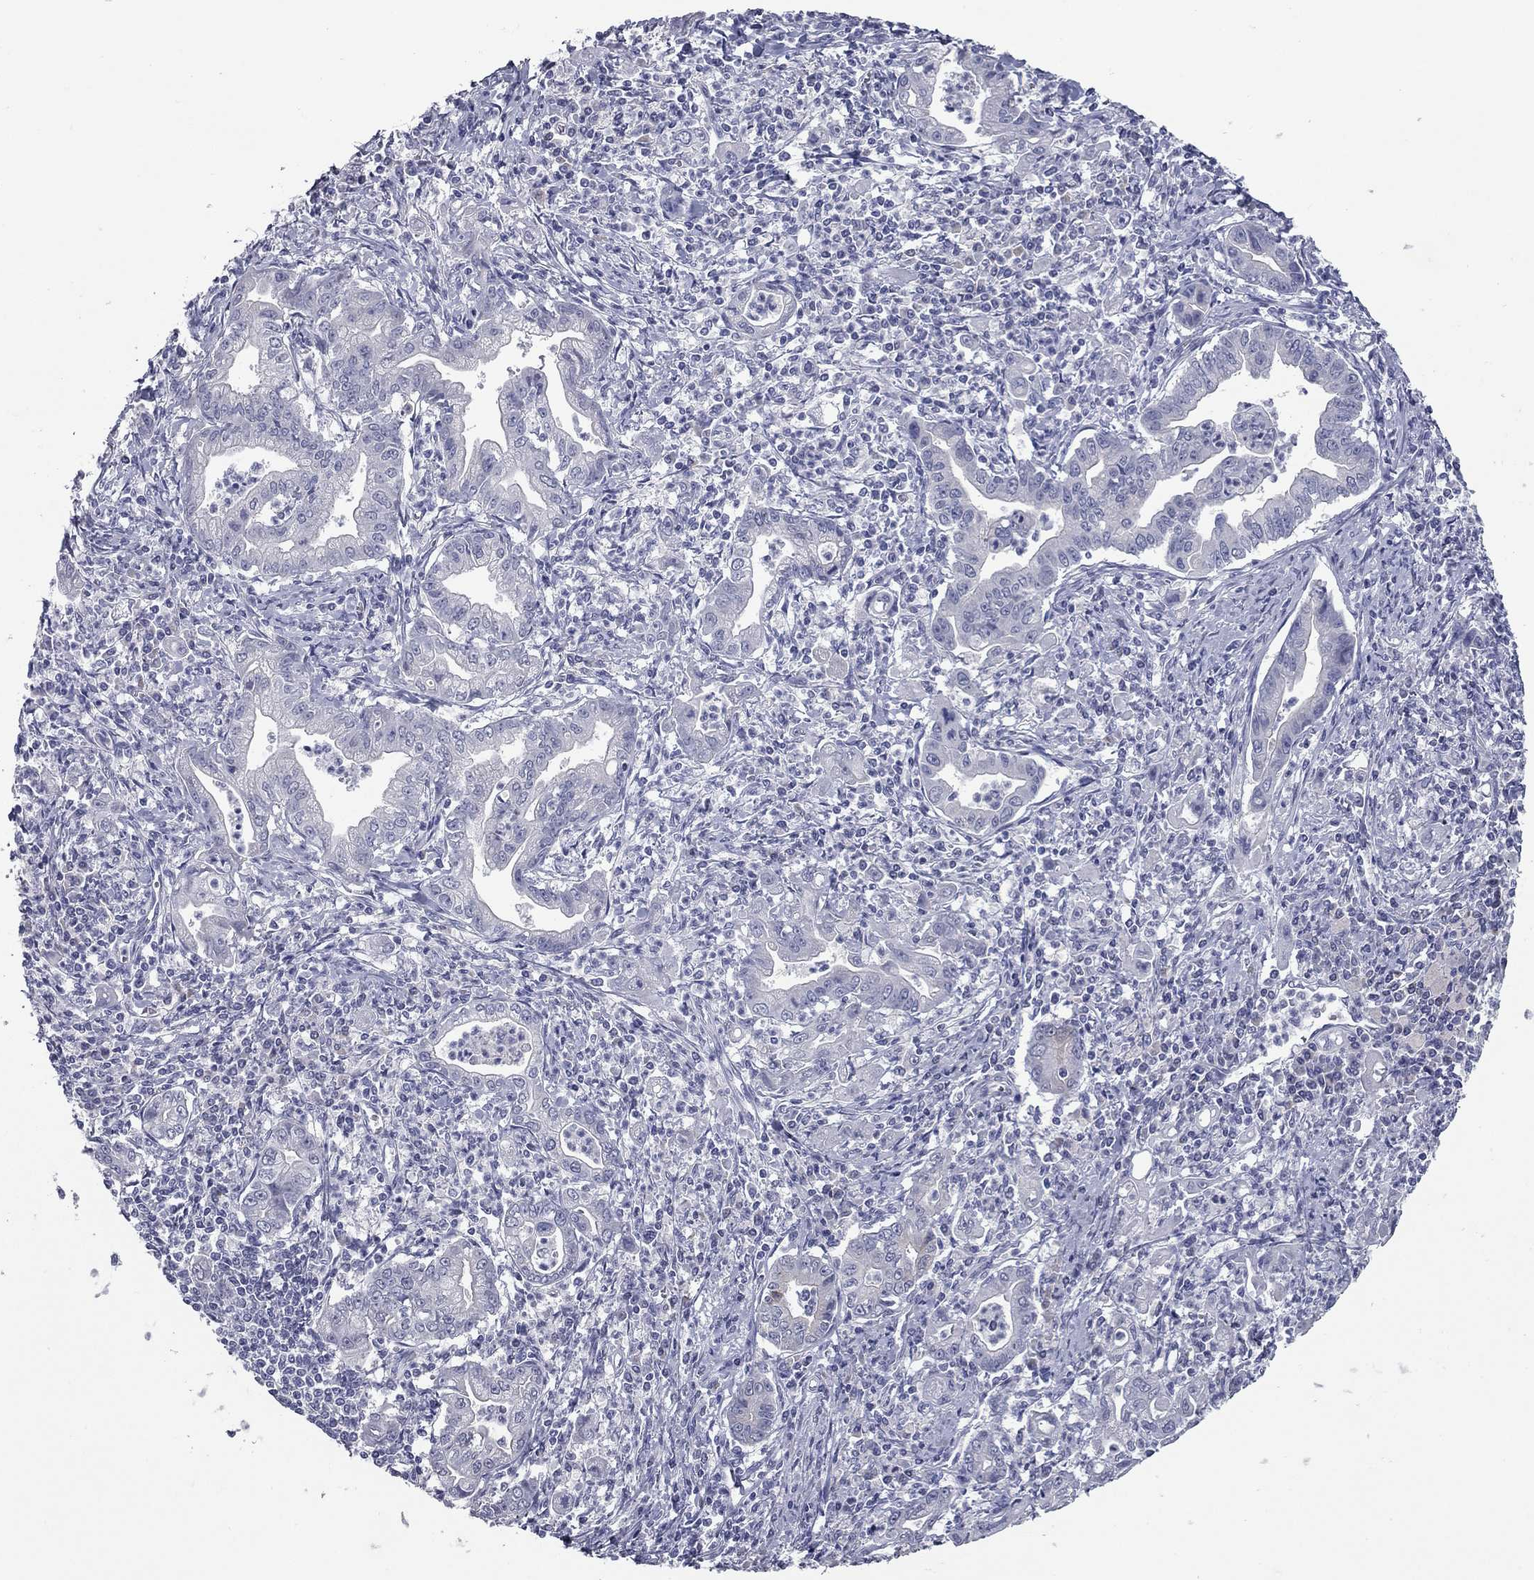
{"staining": {"intensity": "negative", "quantity": "none", "location": "none"}, "tissue": "stomach cancer", "cell_type": "Tumor cells", "image_type": "cancer", "snomed": [{"axis": "morphology", "description": "Adenocarcinoma, NOS"}, {"axis": "topography", "description": "Stomach, upper"}], "caption": "IHC of human adenocarcinoma (stomach) reveals no expression in tumor cells.", "gene": "TAC1", "patient": {"sex": "female", "age": 79}}